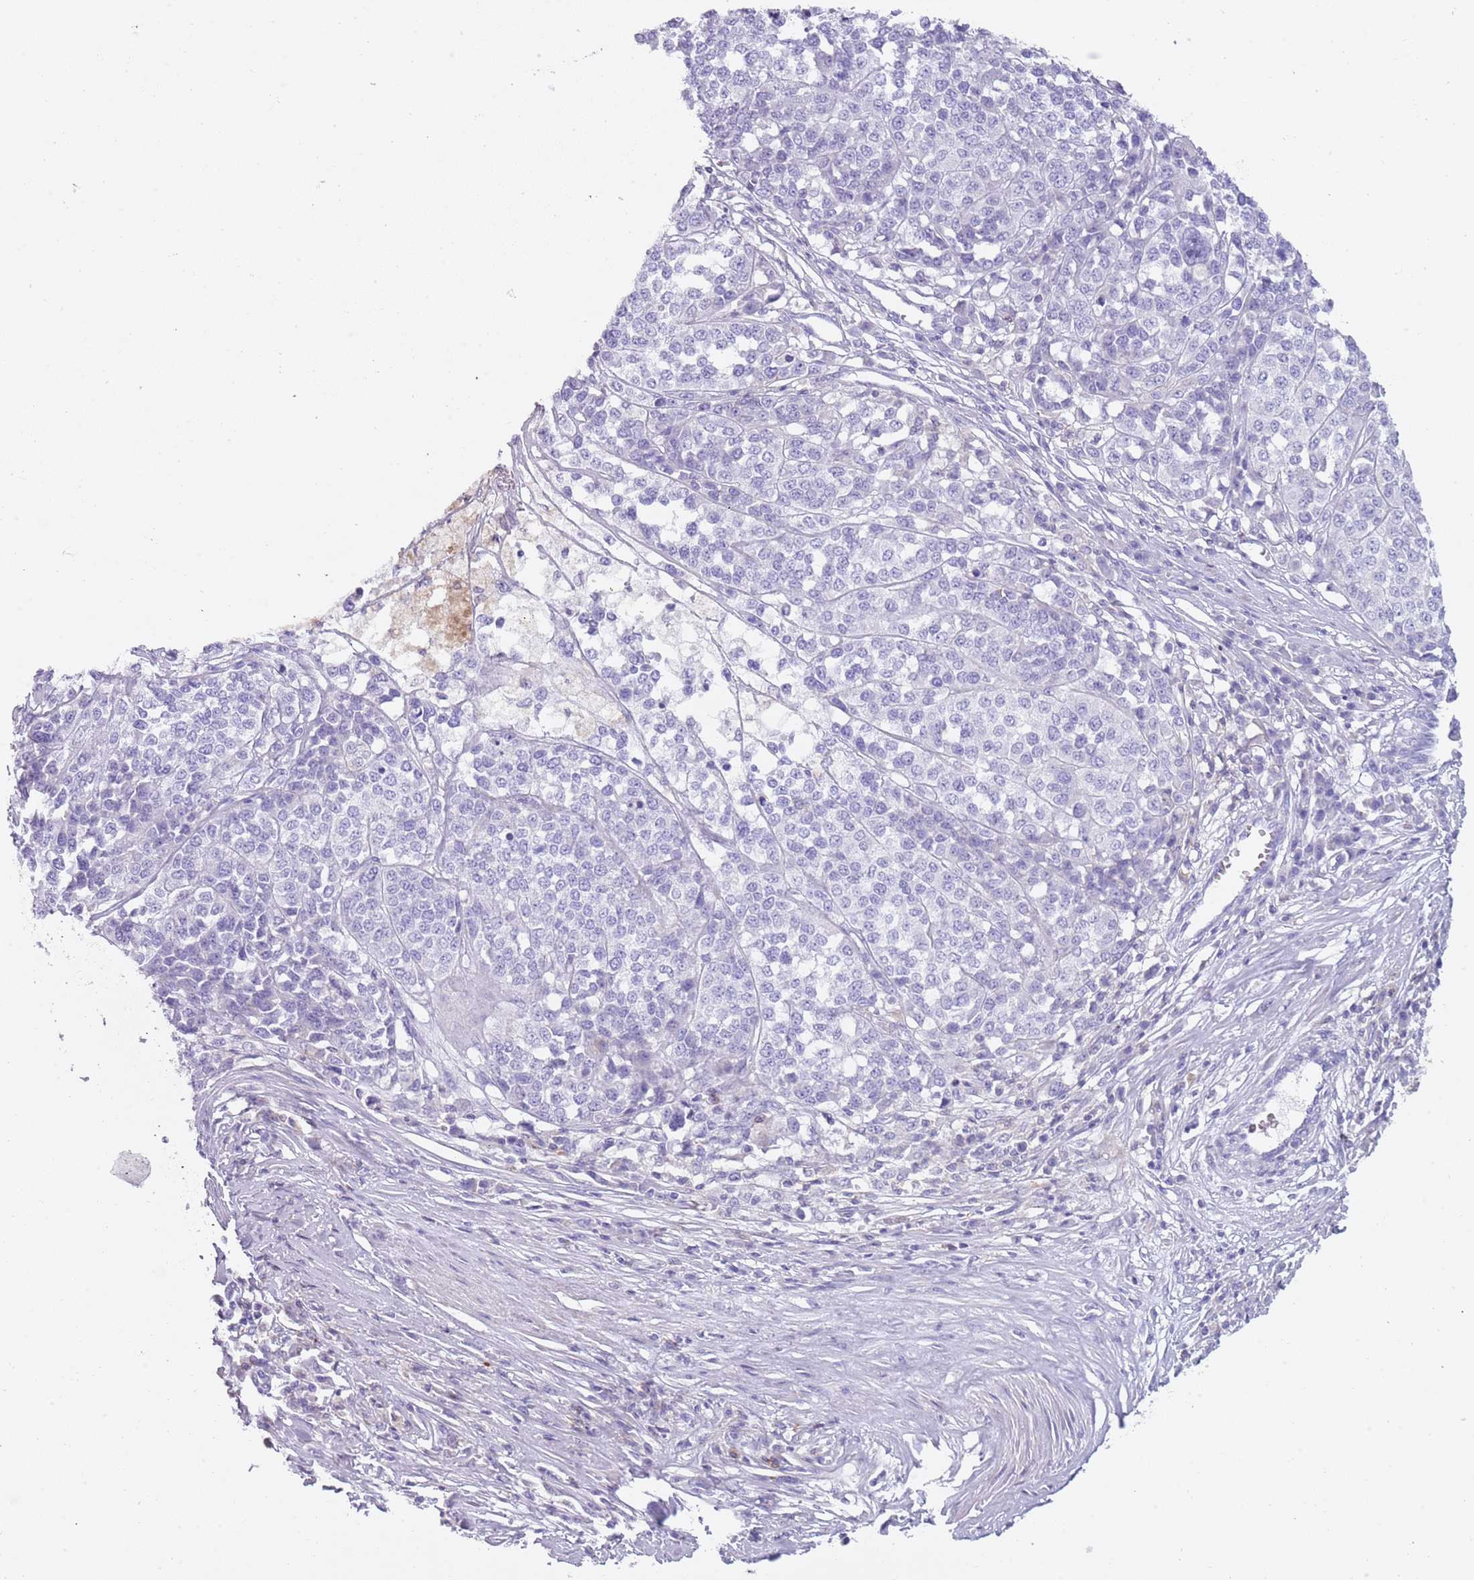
{"staining": {"intensity": "negative", "quantity": "none", "location": "none"}, "tissue": "melanoma", "cell_type": "Tumor cells", "image_type": "cancer", "snomed": [{"axis": "morphology", "description": "Malignant melanoma, Metastatic site"}, {"axis": "topography", "description": "Lymph node"}], "caption": "High power microscopy histopathology image of an immunohistochemistry (IHC) photomicrograph of melanoma, revealing no significant positivity in tumor cells.", "gene": "NBPF20", "patient": {"sex": "male", "age": 44}}